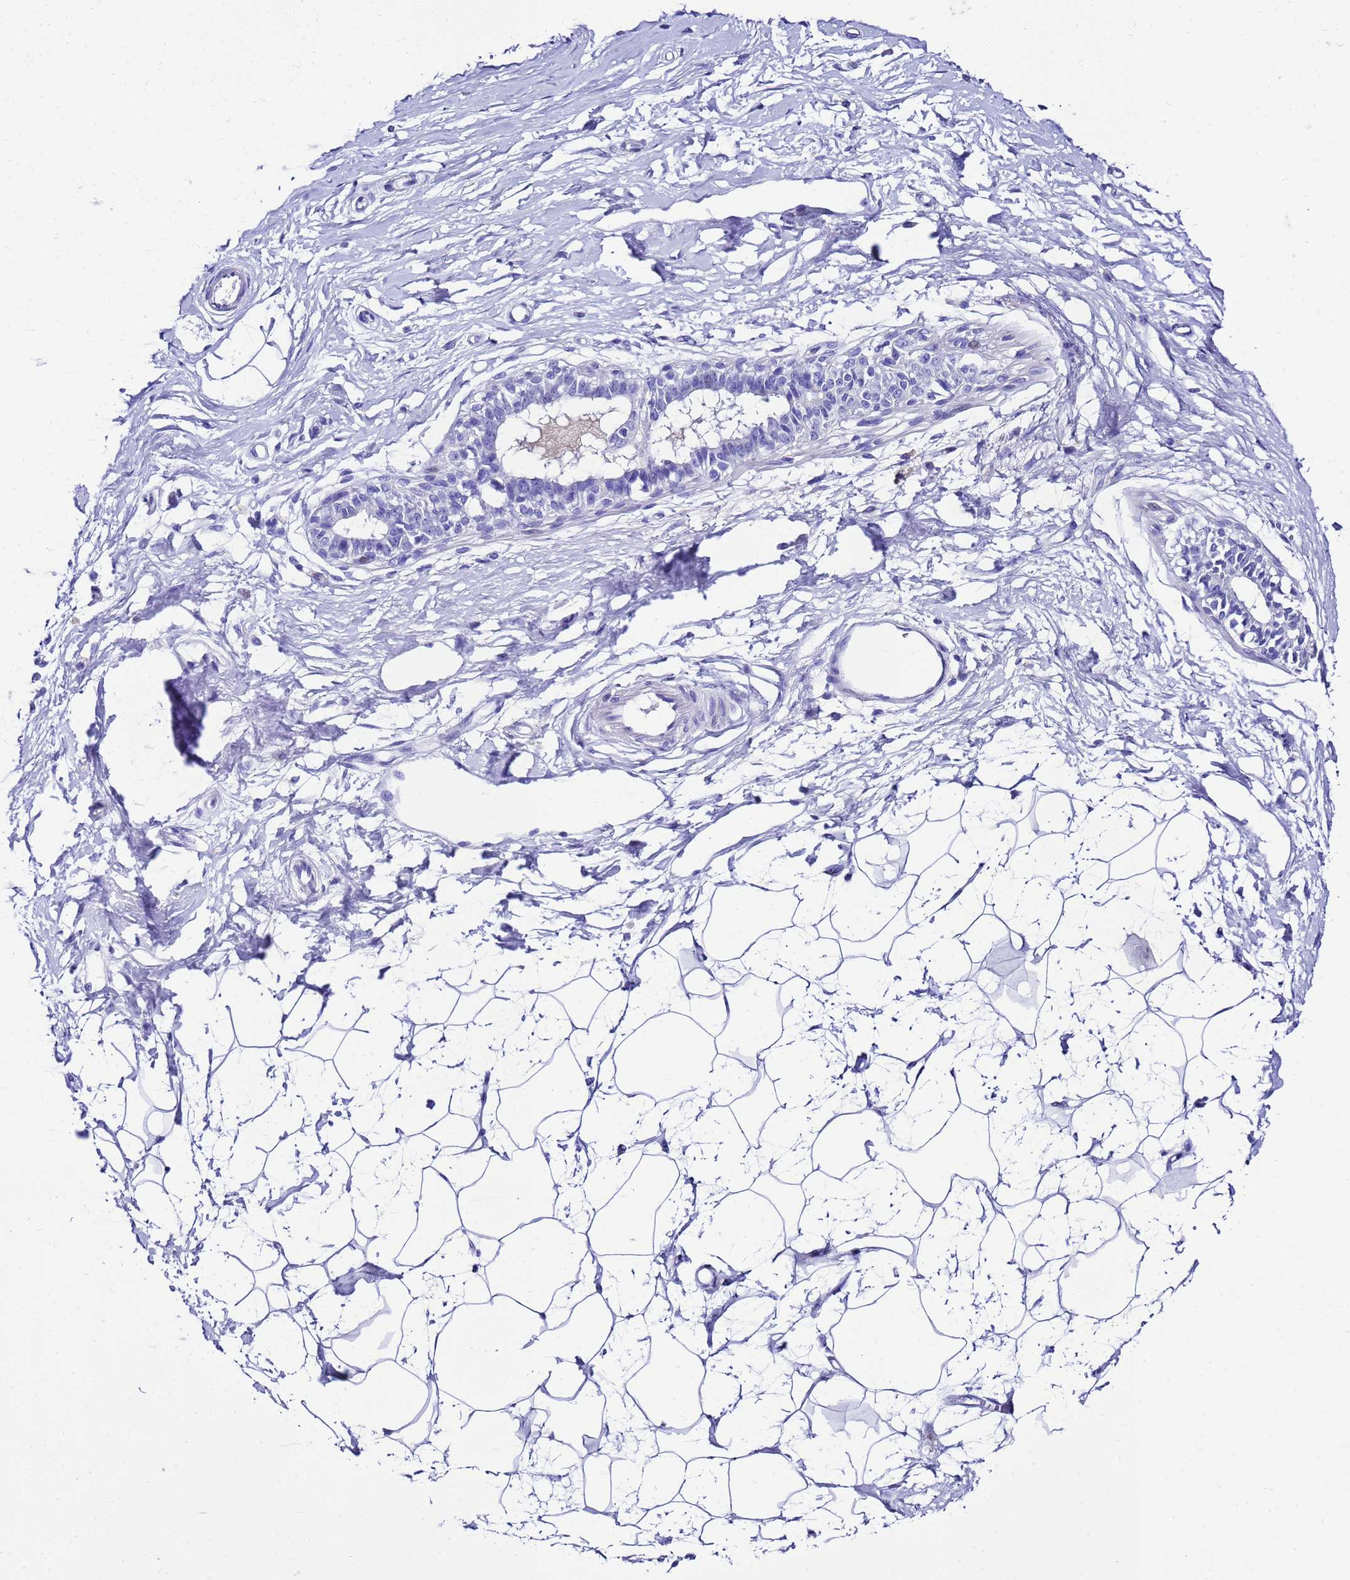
{"staining": {"intensity": "negative", "quantity": "none", "location": "none"}, "tissue": "breast", "cell_type": "Adipocytes", "image_type": "normal", "snomed": [{"axis": "morphology", "description": "Normal tissue, NOS"}, {"axis": "topography", "description": "Breast"}], "caption": "DAB immunohistochemical staining of normal breast shows no significant staining in adipocytes. (Stains: DAB IHC with hematoxylin counter stain, Microscopy: brightfield microscopy at high magnification).", "gene": "UGT2A1", "patient": {"sex": "female", "age": 45}}